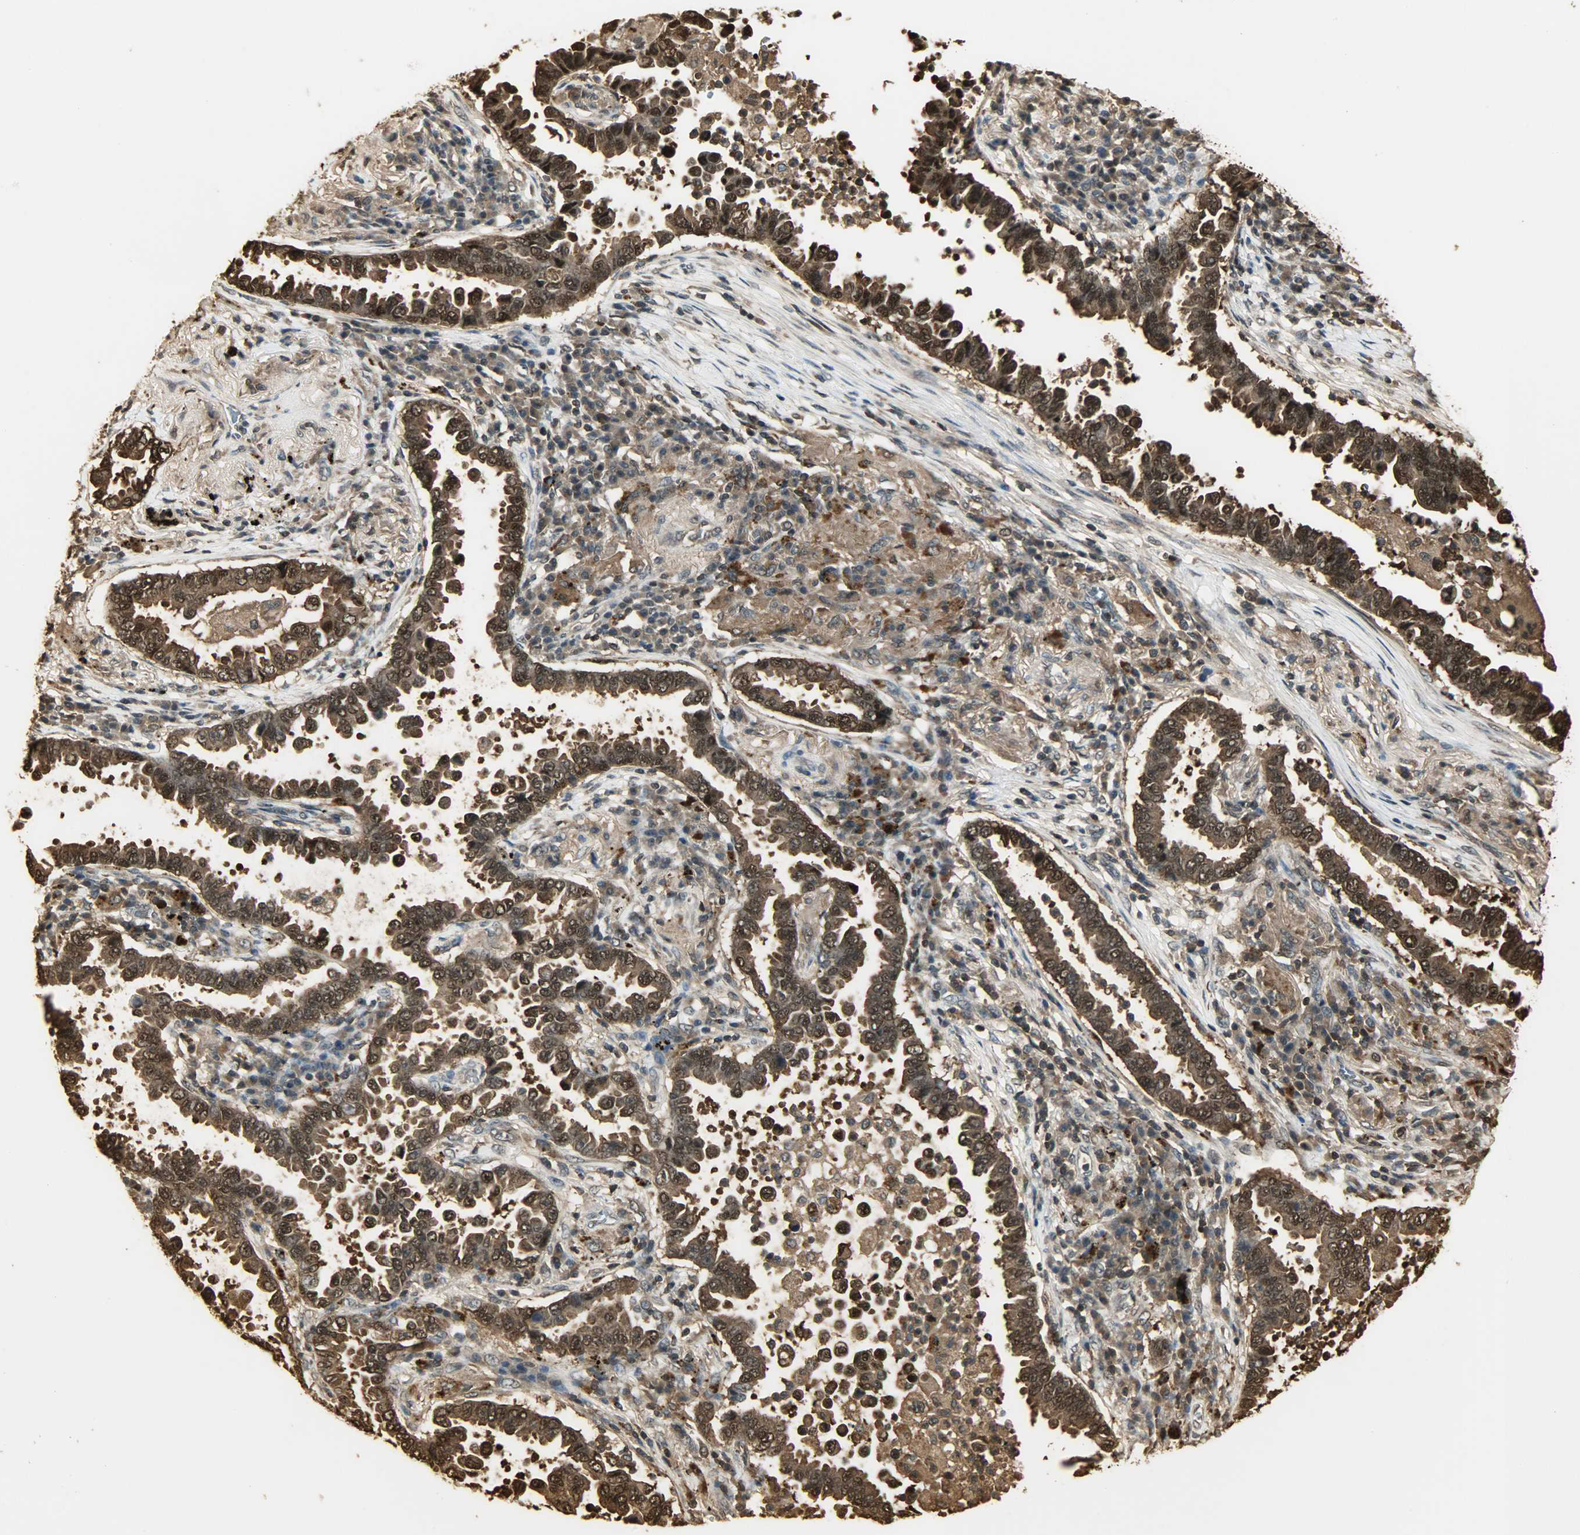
{"staining": {"intensity": "strong", "quantity": ">75%", "location": "cytoplasmic/membranous,nuclear"}, "tissue": "lung cancer", "cell_type": "Tumor cells", "image_type": "cancer", "snomed": [{"axis": "morphology", "description": "Normal tissue, NOS"}, {"axis": "morphology", "description": "Inflammation, NOS"}, {"axis": "morphology", "description": "Adenocarcinoma, NOS"}, {"axis": "topography", "description": "Lung"}], "caption": "Immunohistochemistry (IHC) staining of lung cancer (adenocarcinoma), which demonstrates high levels of strong cytoplasmic/membranous and nuclear expression in about >75% of tumor cells indicating strong cytoplasmic/membranous and nuclear protein positivity. The staining was performed using DAB (brown) for protein detection and nuclei were counterstained in hematoxylin (blue).", "gene": "YWHAZ", "patient": {"sex": "female", "age": 64}}